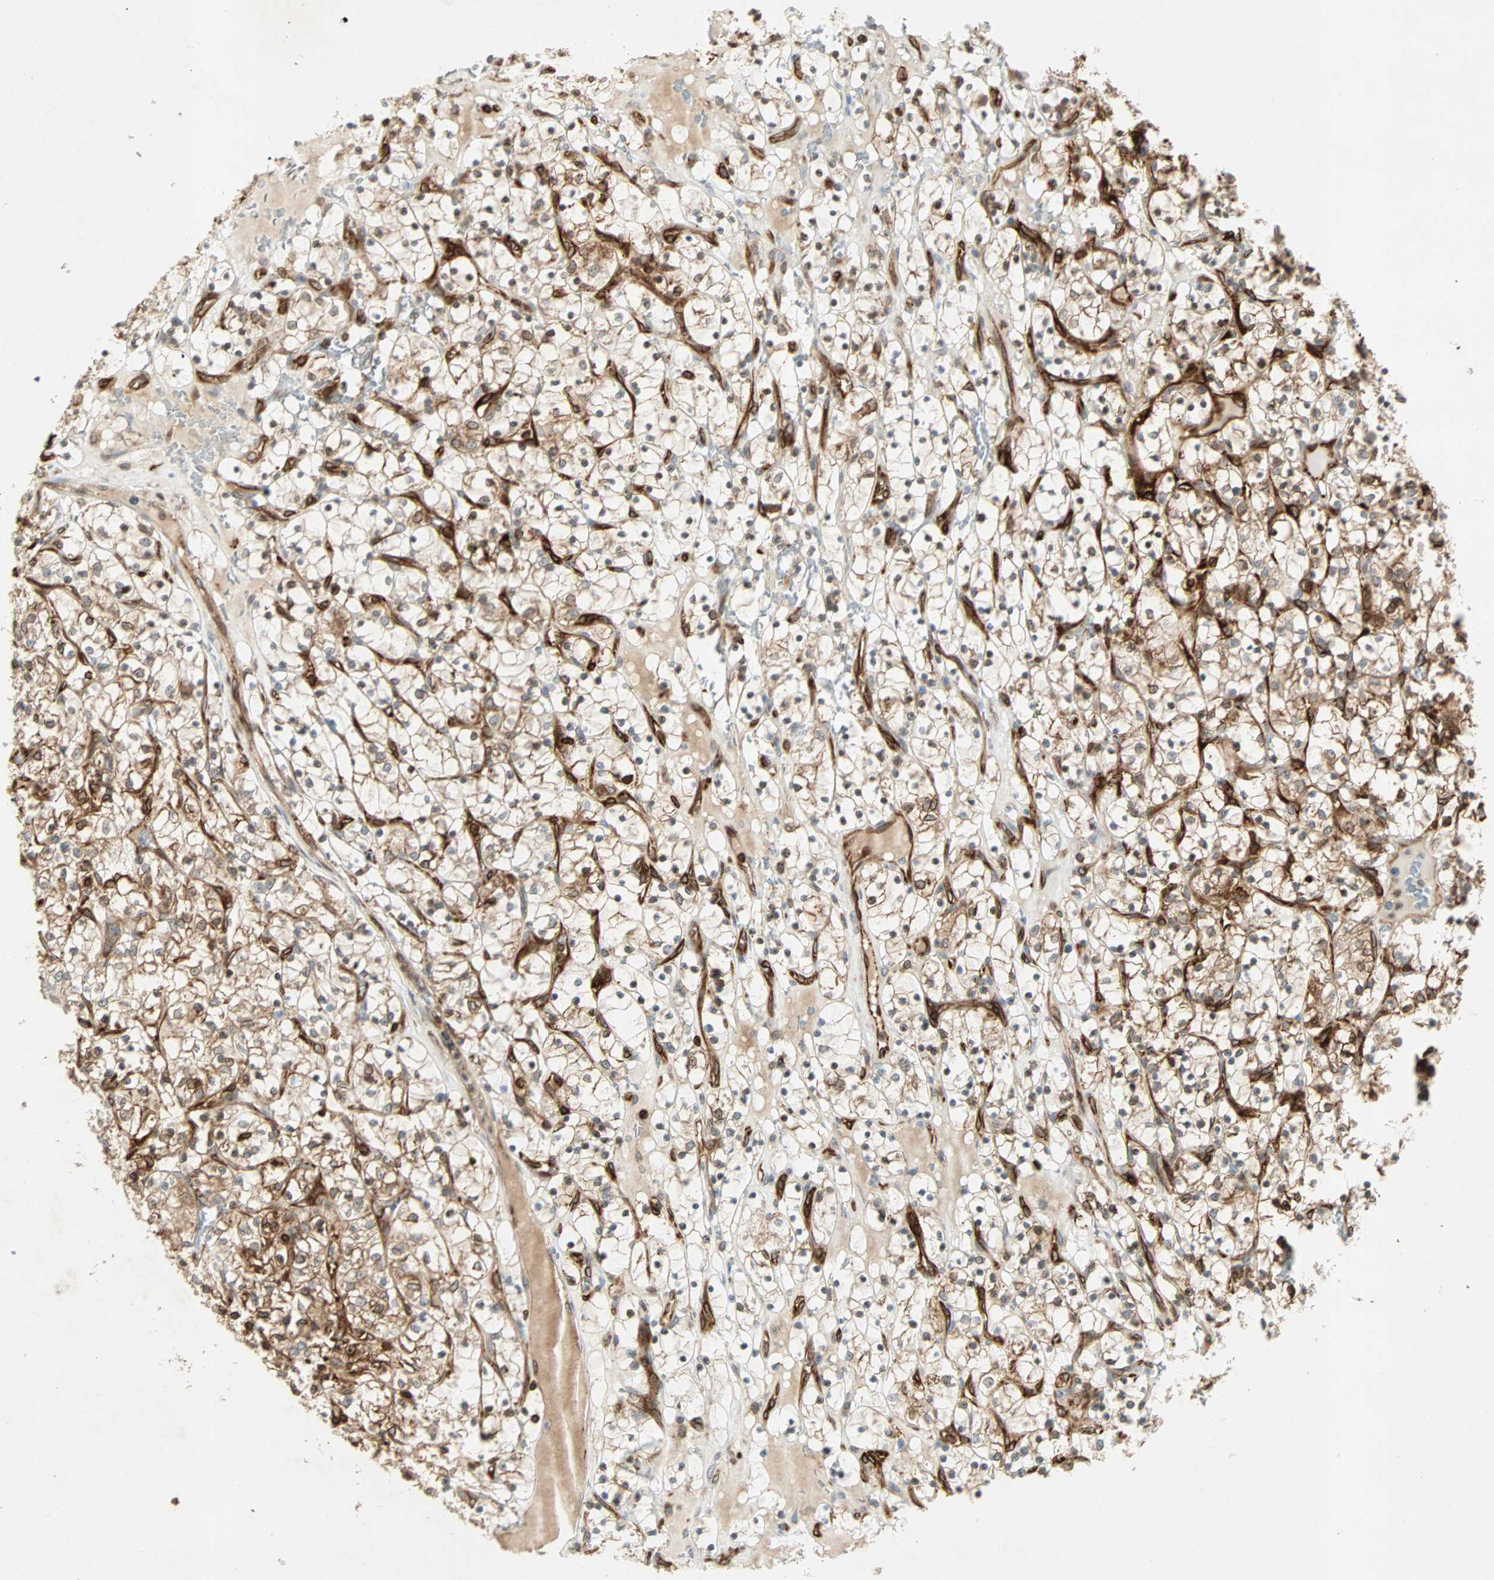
{"staining": {"intensity": "moderate", "quantity": ">75%", "location": "cytoplasmic/membranous"}, "tissue": "renal cancer", "cell_type": "Tumor cells", "image_type": "cancer", "snomed": [{"axis": "morphology", "description": "Adenocarcinoma, NOS"}, {"axis": "topography", "description": "Kidney"}], "caption": "This micrograph exhibits renal cancer (adenocarcinoma) stained with IHC to label a protein in brown. The cytoplasmic/membranous of tumor cells show moderate positivity for the protein. Nuclei are counter-stained blue.", "gene": "TAPBP", "patient": {"sex": "female", "age": 69}}